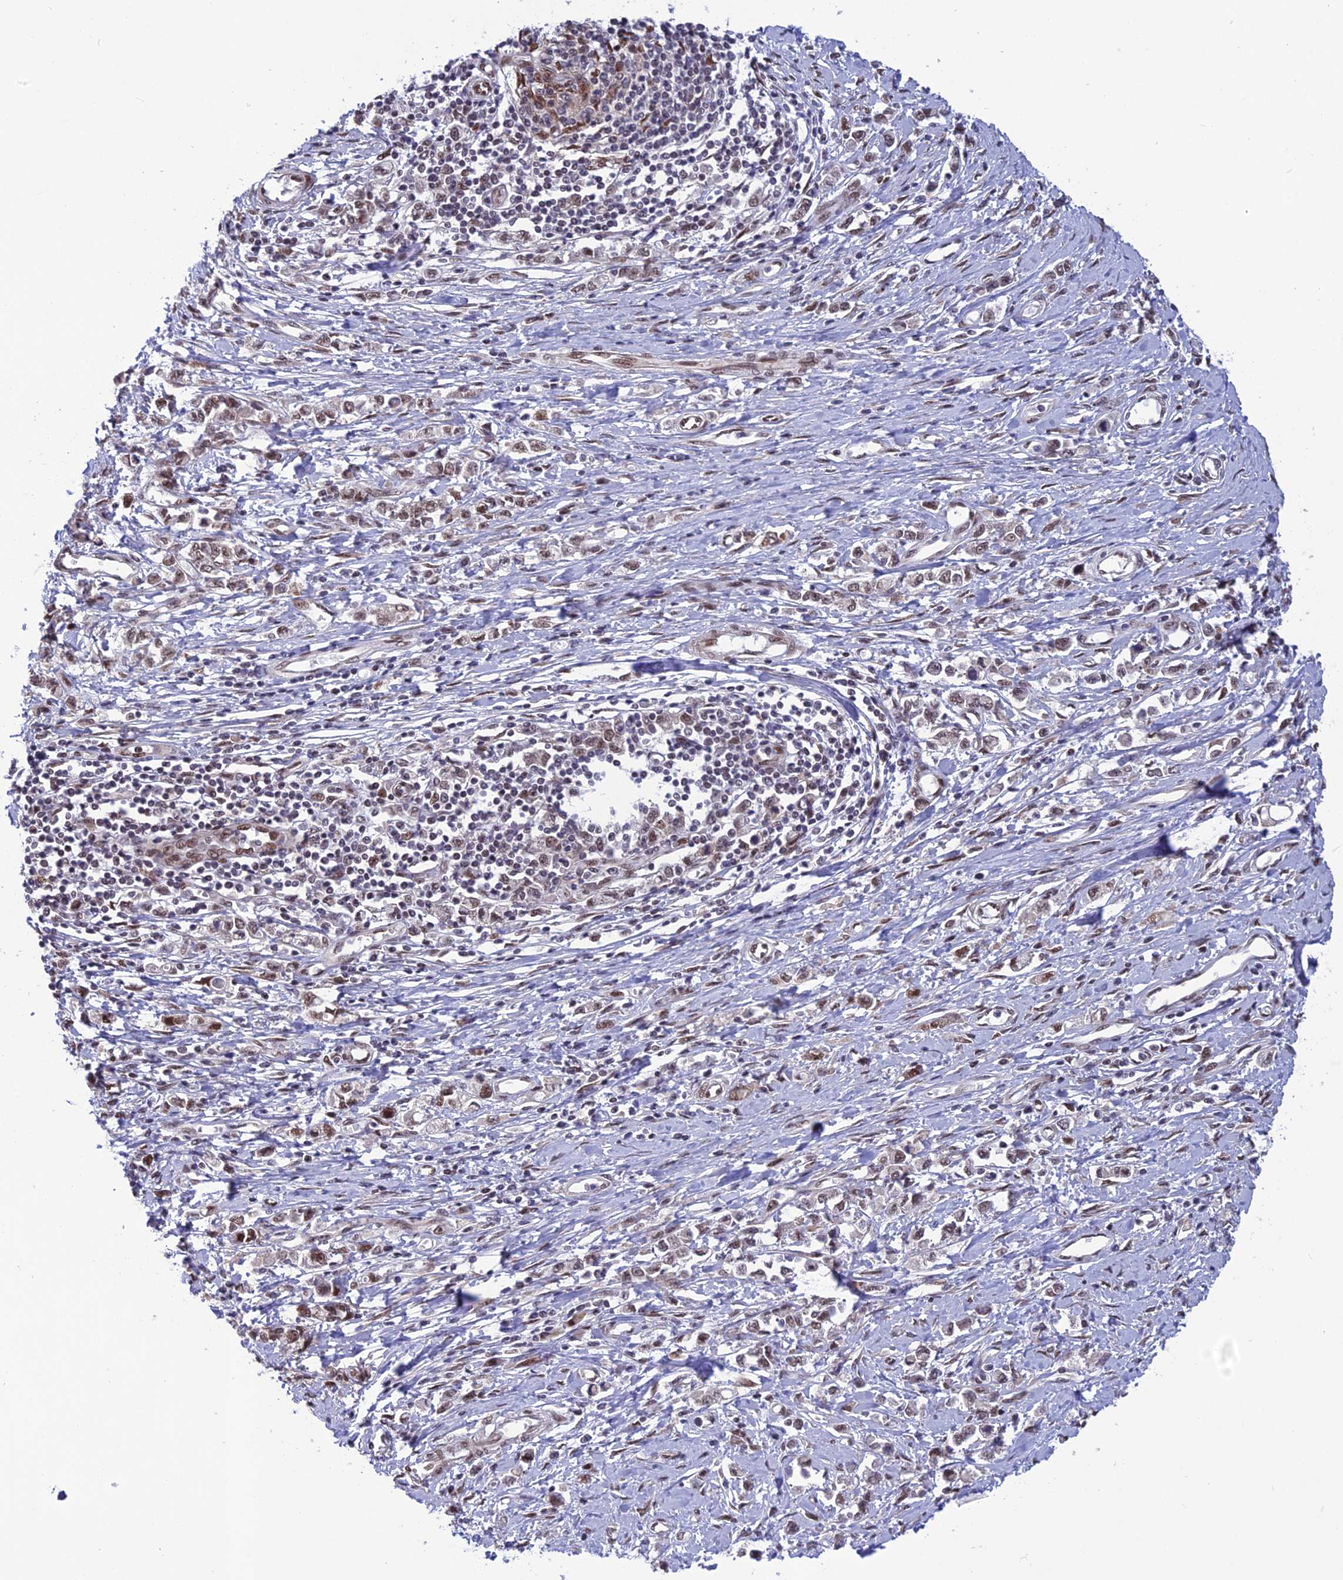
{"staining": {"intensity": "weak", "quantity": ">75%", "location": "nuclear"}, "tissue": "stomach cancer", "cell_type": "Tumor cells", "image_type": "cancer", "snomed": [{"axis": "morphology", "description": "Adenocarcinoma, NOS"}, {"axis": "topography", "description": "Stomach"}], "caption": "DAB (3,3'-diaminobenzidine) immunohistochemical staining of human stomach cancer (adenocarcinoma) demonstrates weak nuclear protein staining in about >75% of tumor cells.", "gene": "RTRAF", "patient": {"sex": "female", "age": 76}}